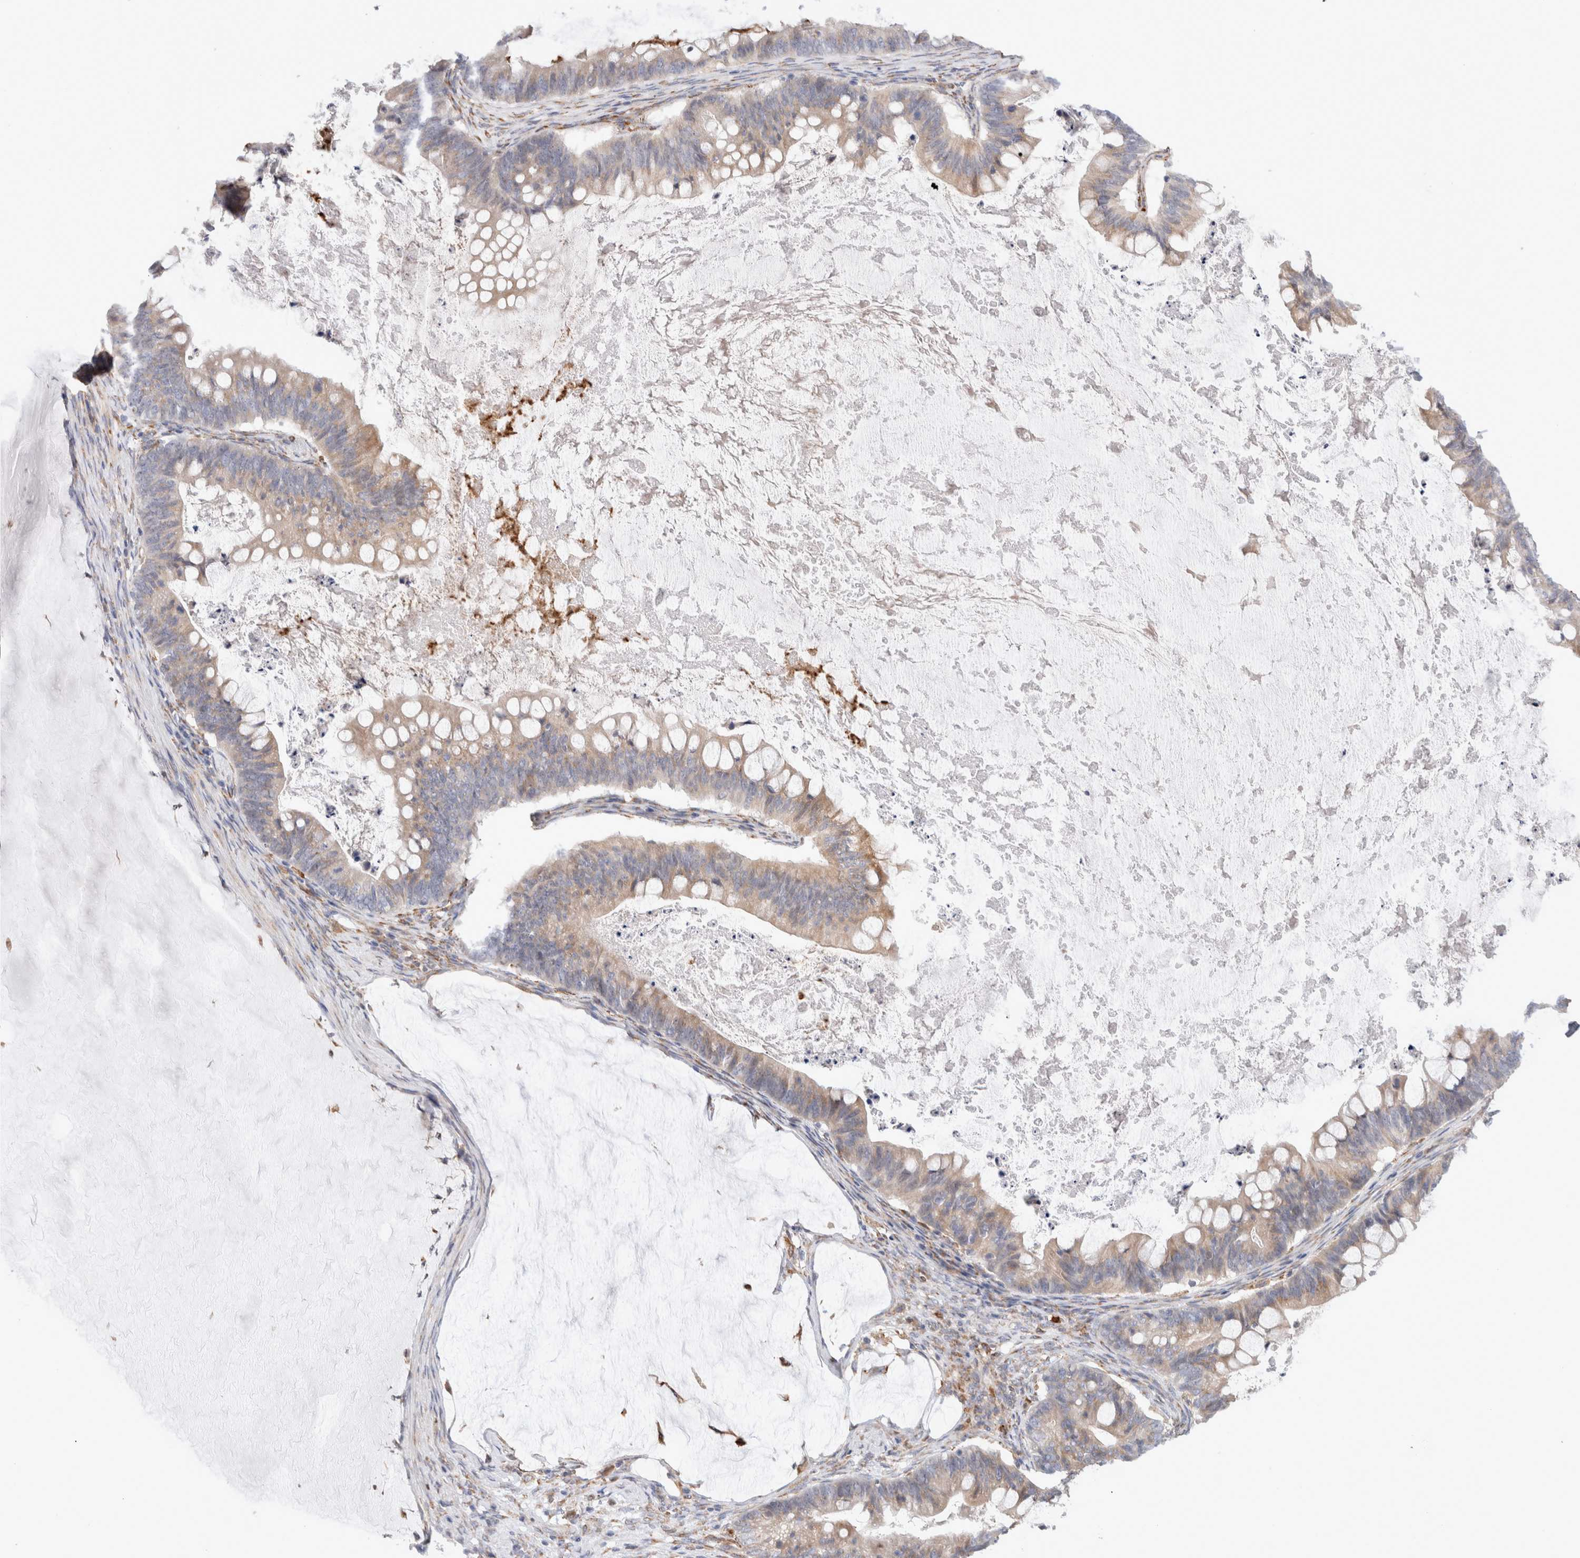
{"staining": {"intensity": "weak", "quantity": "25%-75%", "location": "cytoplasmic/membranous"}, "tissue": "ovarian cancer", "cell_type": "Tumor cells", "image_type": "cancer", "snomed": [{"axis": "morphology", "description": "Cystadenocarcinoma, mucinous, NOS"}, {"axis": "topography", "description": "Ovary"}], "caption": "Immunohistochemistry (IHC) photomicrograph of ovarian cancer (mucinous cystadenocarcinoma) stained for a protein (brown), which reveals low levels of weak cytoplasmic/membranous positivity in about 25%-75% of tumor cells.", "gene": "P4HA1", "patient": {"sex": "female", "age": 61}}